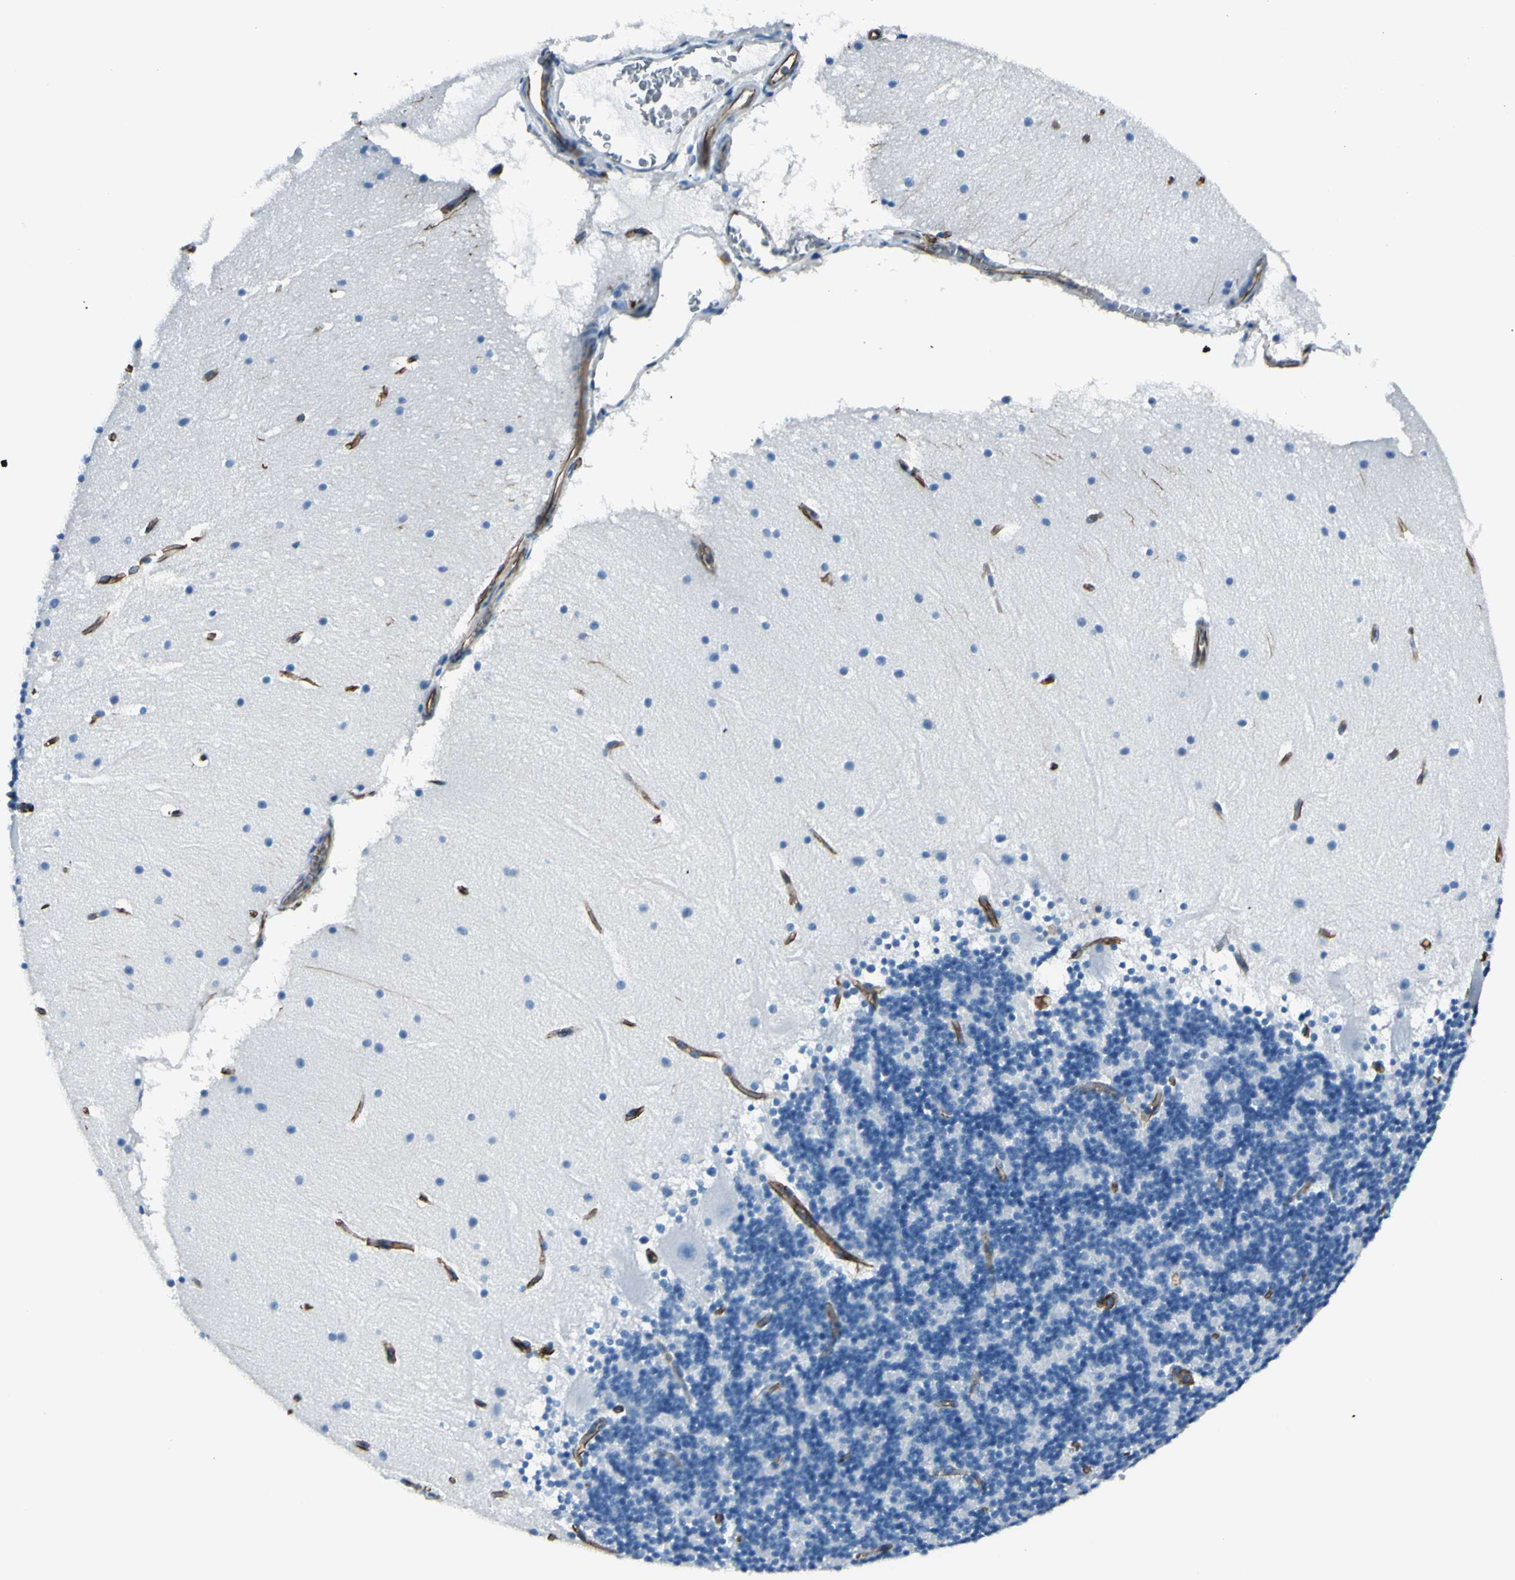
{"staining": {"intensity": "negative", "quantity": "none", "location": "none"}, "tissue": "cerebellum", "cell_type": "Cells in granular layer", "image_type": "normal", "snomed": [{"axis": "morphology", "description": "Normal tissue, NOS"}, {"axis": "topography", "description": "Cerebellum"}], "caption": "DAB (3,3'-diaminobenzidine) immunohistochemical staining of unremarkable cerebellum exhibits no significant staining in cells in granular layer. The staining was performed using DAB to visualize the protein expression in brown, while the nuclei were stained in blue with hematoxylin (Magnification: 20x).", "gene": "PTH2R", "patient": {"sex": "female", "age": 19}}